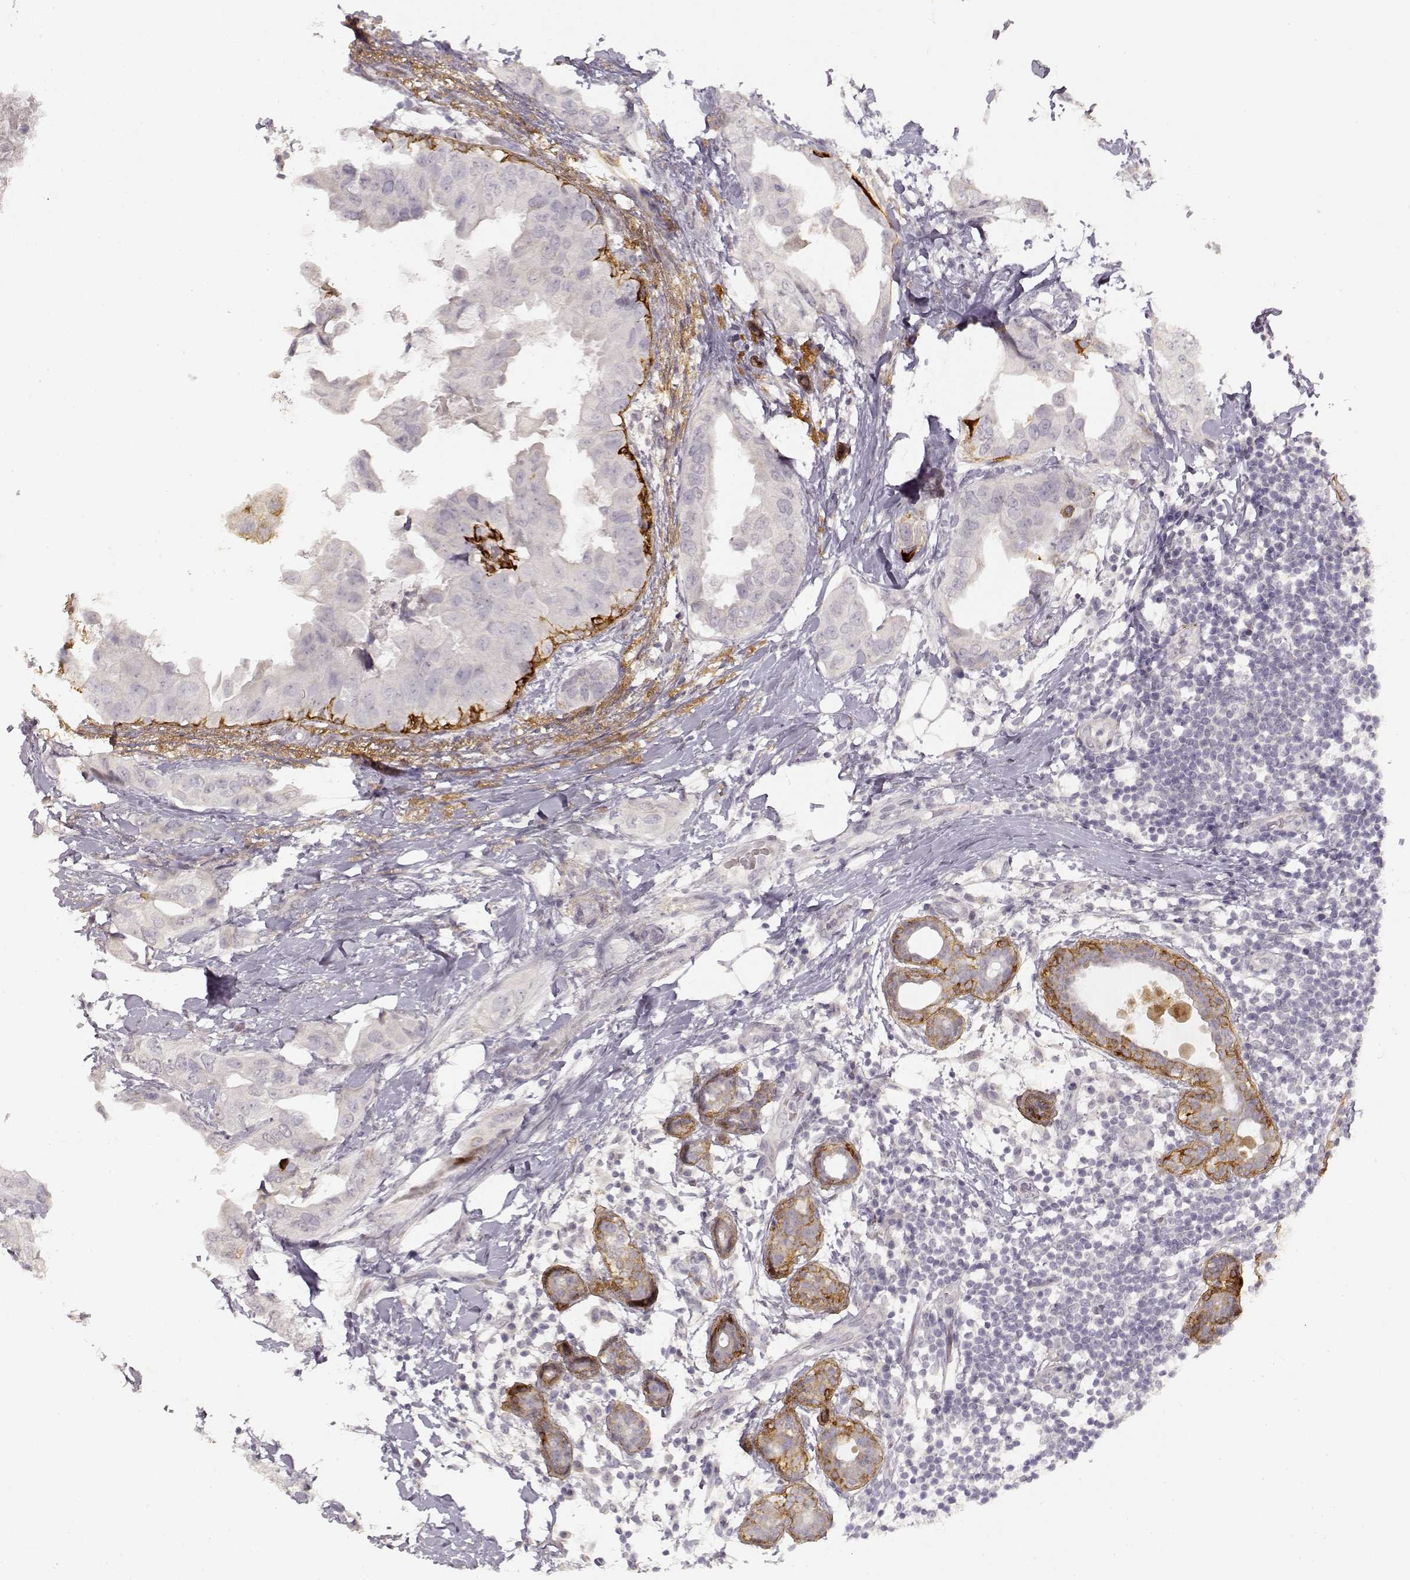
{"staining": {"intensity": "negative", "quantity": "none", "location": "none"}, "tissue": "breast cancer", "cell_type": "Tumor cells", "image_type": "cancer", "snomed": [{"axis": "morphology", "description": "Normal tissue, NOS"}, {"axis": "morphology", "description": "Duct carcinoma"}, {"axis": "topography", "description": "Breast"}], "caption": "Human breast intraductal carcinoma stained for a protein using IHC shows no positivity in tumor cells.", "gene": "LAMC2", "patient": {"sex": "female", "age": 40}}